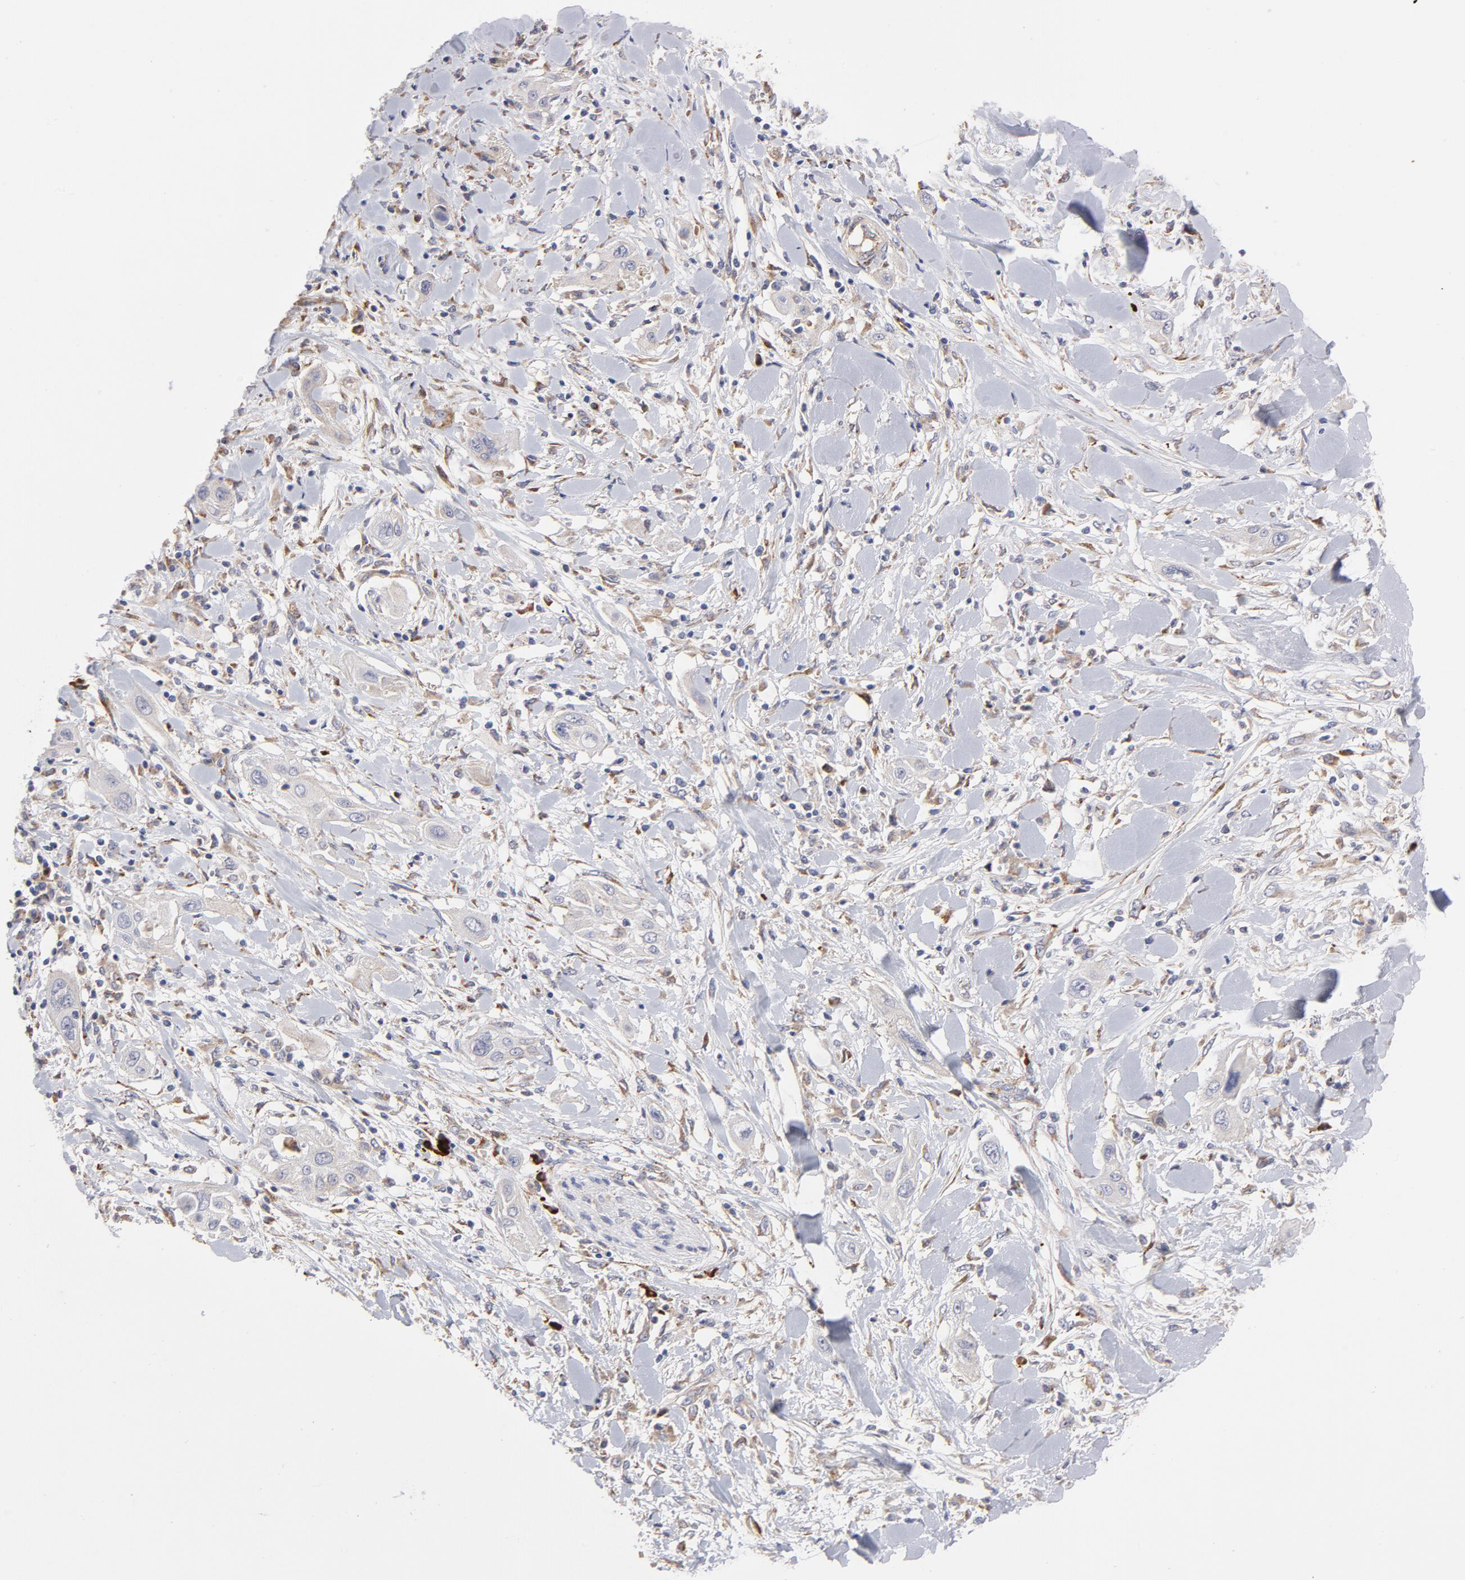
{"staining": {"intensity": "negative", "quantity": "none", "location": "none"}, "tissue": "lung cancer", "cell_type": "Tumor cells", "image_type": "cancer", "snomed": [{"axis": "morphology", "description": "Squamous cell carcinoma, NOS"}, {"axis": "topography", "description": "Lung"}], "caption": "IHC image of neoplastic tissue: lung cancer stained with DAB displays no significant protein staining in tumor cells.", "gene": "RAPGEF3", "patient": {"sex": "female", "age": 47}}